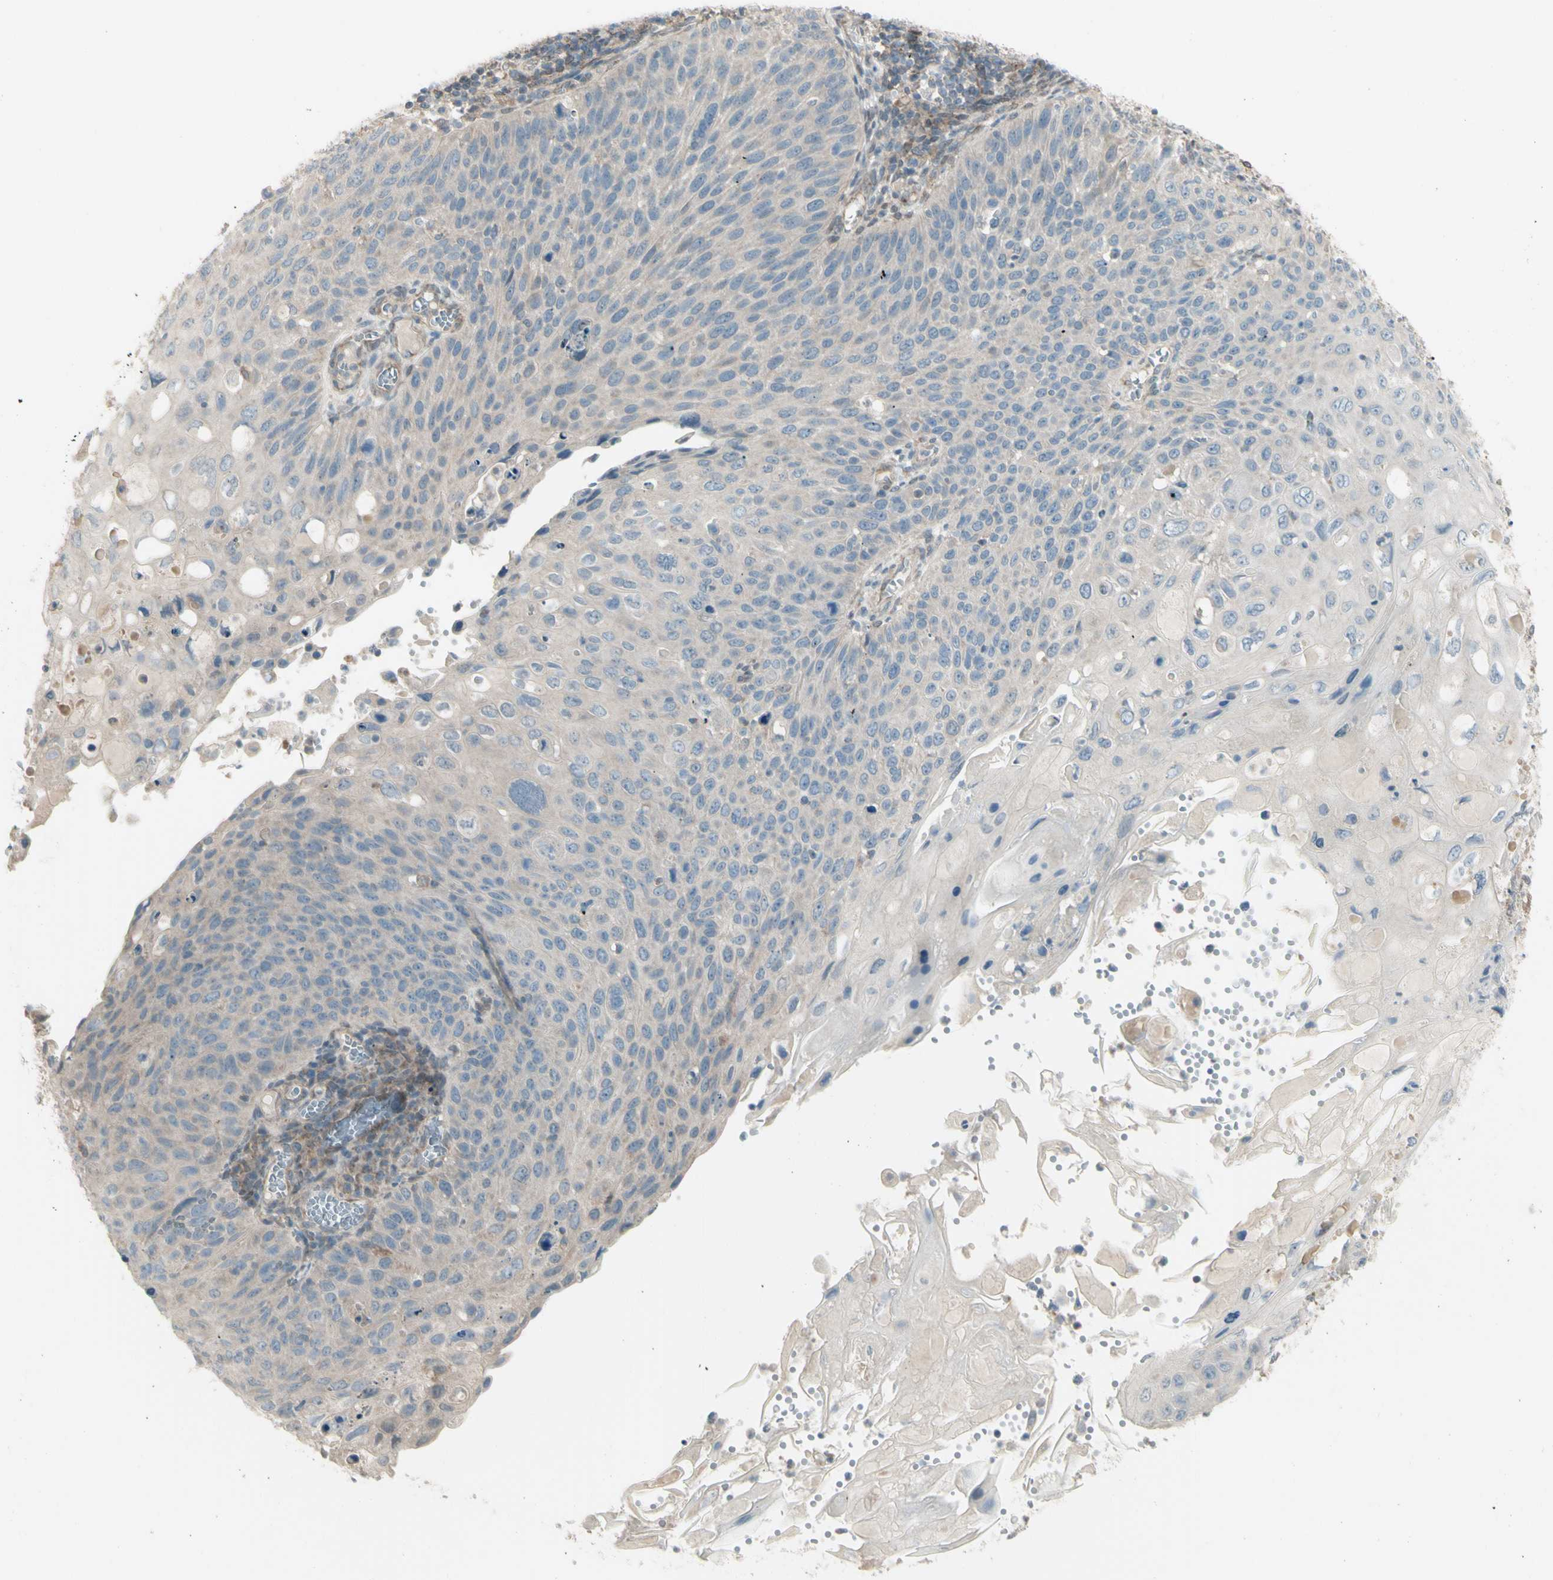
{"staining": {"intensity": "negative", "quantity": "none", "location": "none"}, "tissue": "cervical cancer", "cell_type": "Tumor cells", "image_type": "cancer", "snomed": [{"axis": "morphology", "description": "Squamous cell carcinoma, NOS"}, {"axis": "topography", "description": "Cervix"}], "caption": "A photomicrograph of cervical cancer (squamous cell carcinoma) stained for a protein demonstrates no brown staining in tumor cells. (Immunohistochemistry, brightfield microscopy, high magnification).", "gene": "NAXD", "patient": {"sex": "female", "age": 70}}